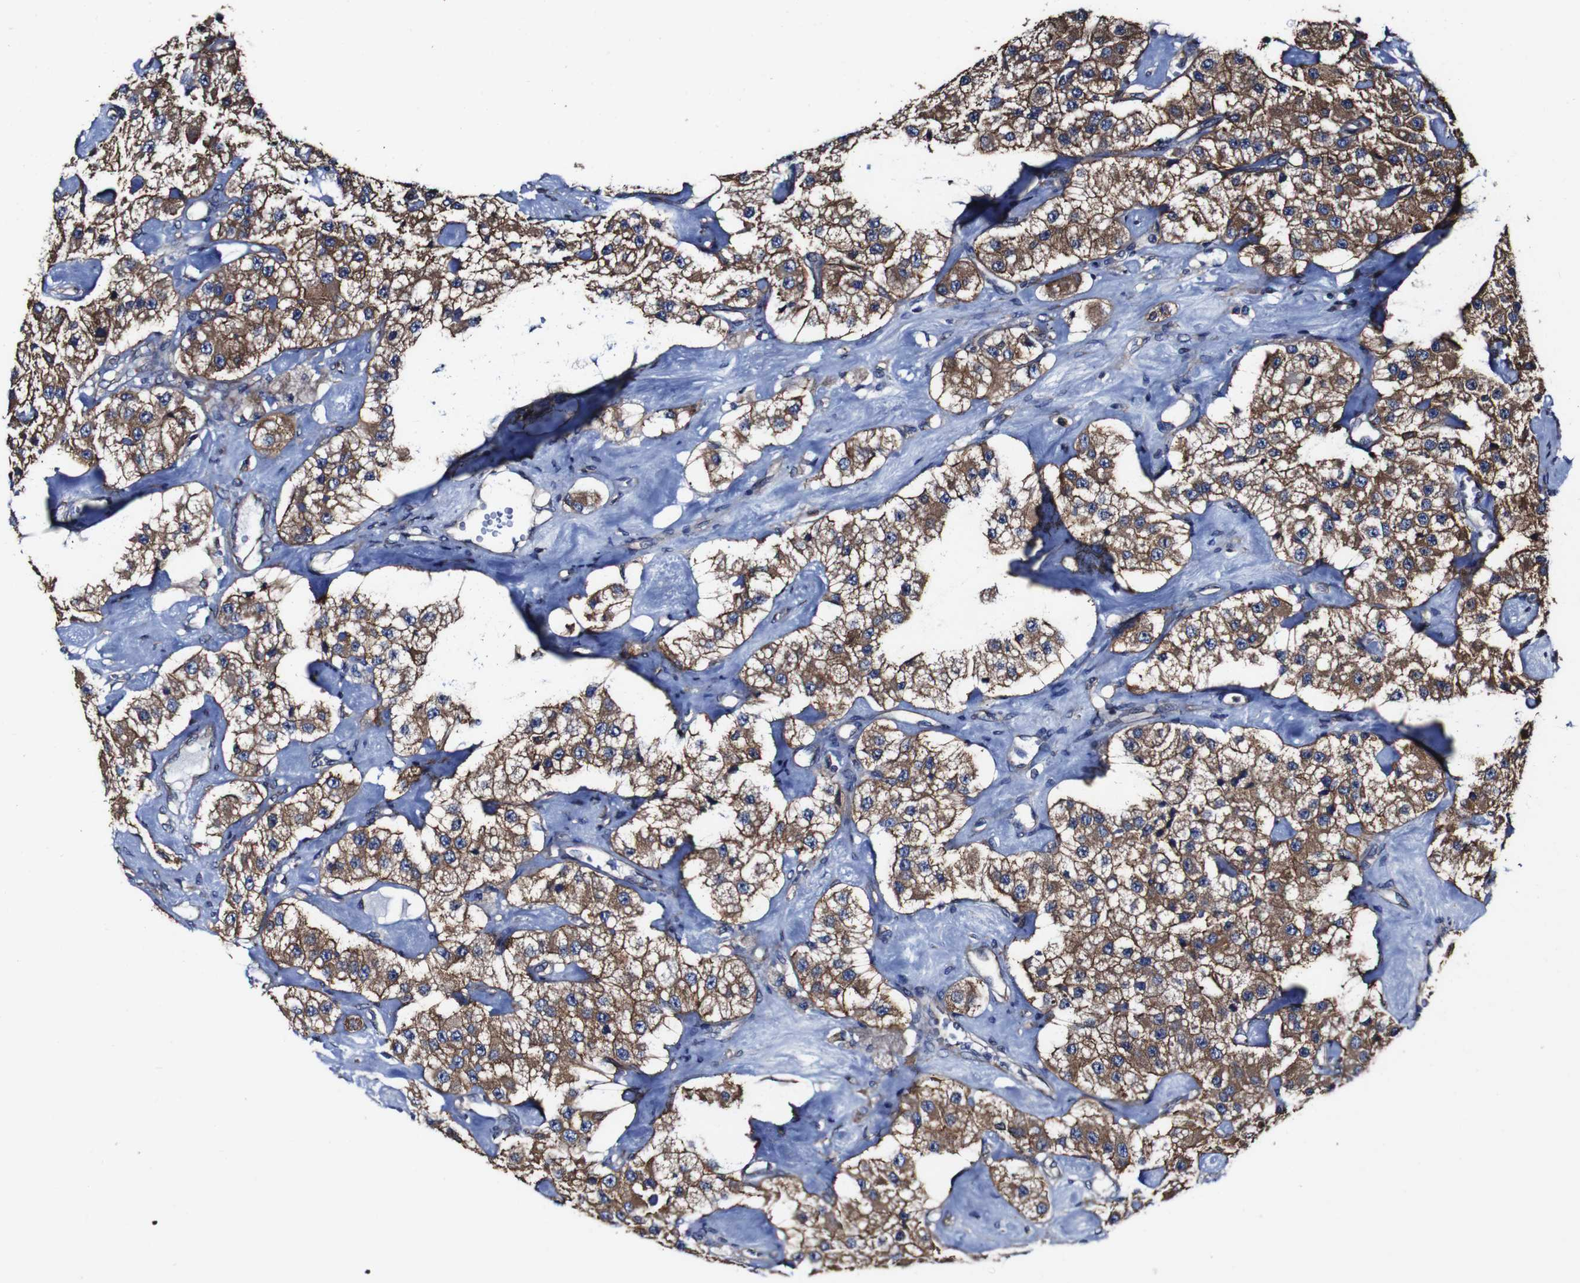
{"staining": {"intensity": "moderate", "quantity": ">75%", "location": "cytoplasmic/membranous"}, "tissue": "carcinoid", "cell_type": "Tumor cells", "image_type": "cancer", "snomed": [{"axis": "morphology", "description": "Carcinoid, malignant, NOS"}, {"axis": "topography", "description": "Pancreas"}], "caption": "Tumor cells demonstrate medium levels of moderate cytoplasmic/membranous expression in about >75% of cells in human carcinoid (malignant).", "gene": "CSF1R", "patient": {"sex": "male", "age": 41}}